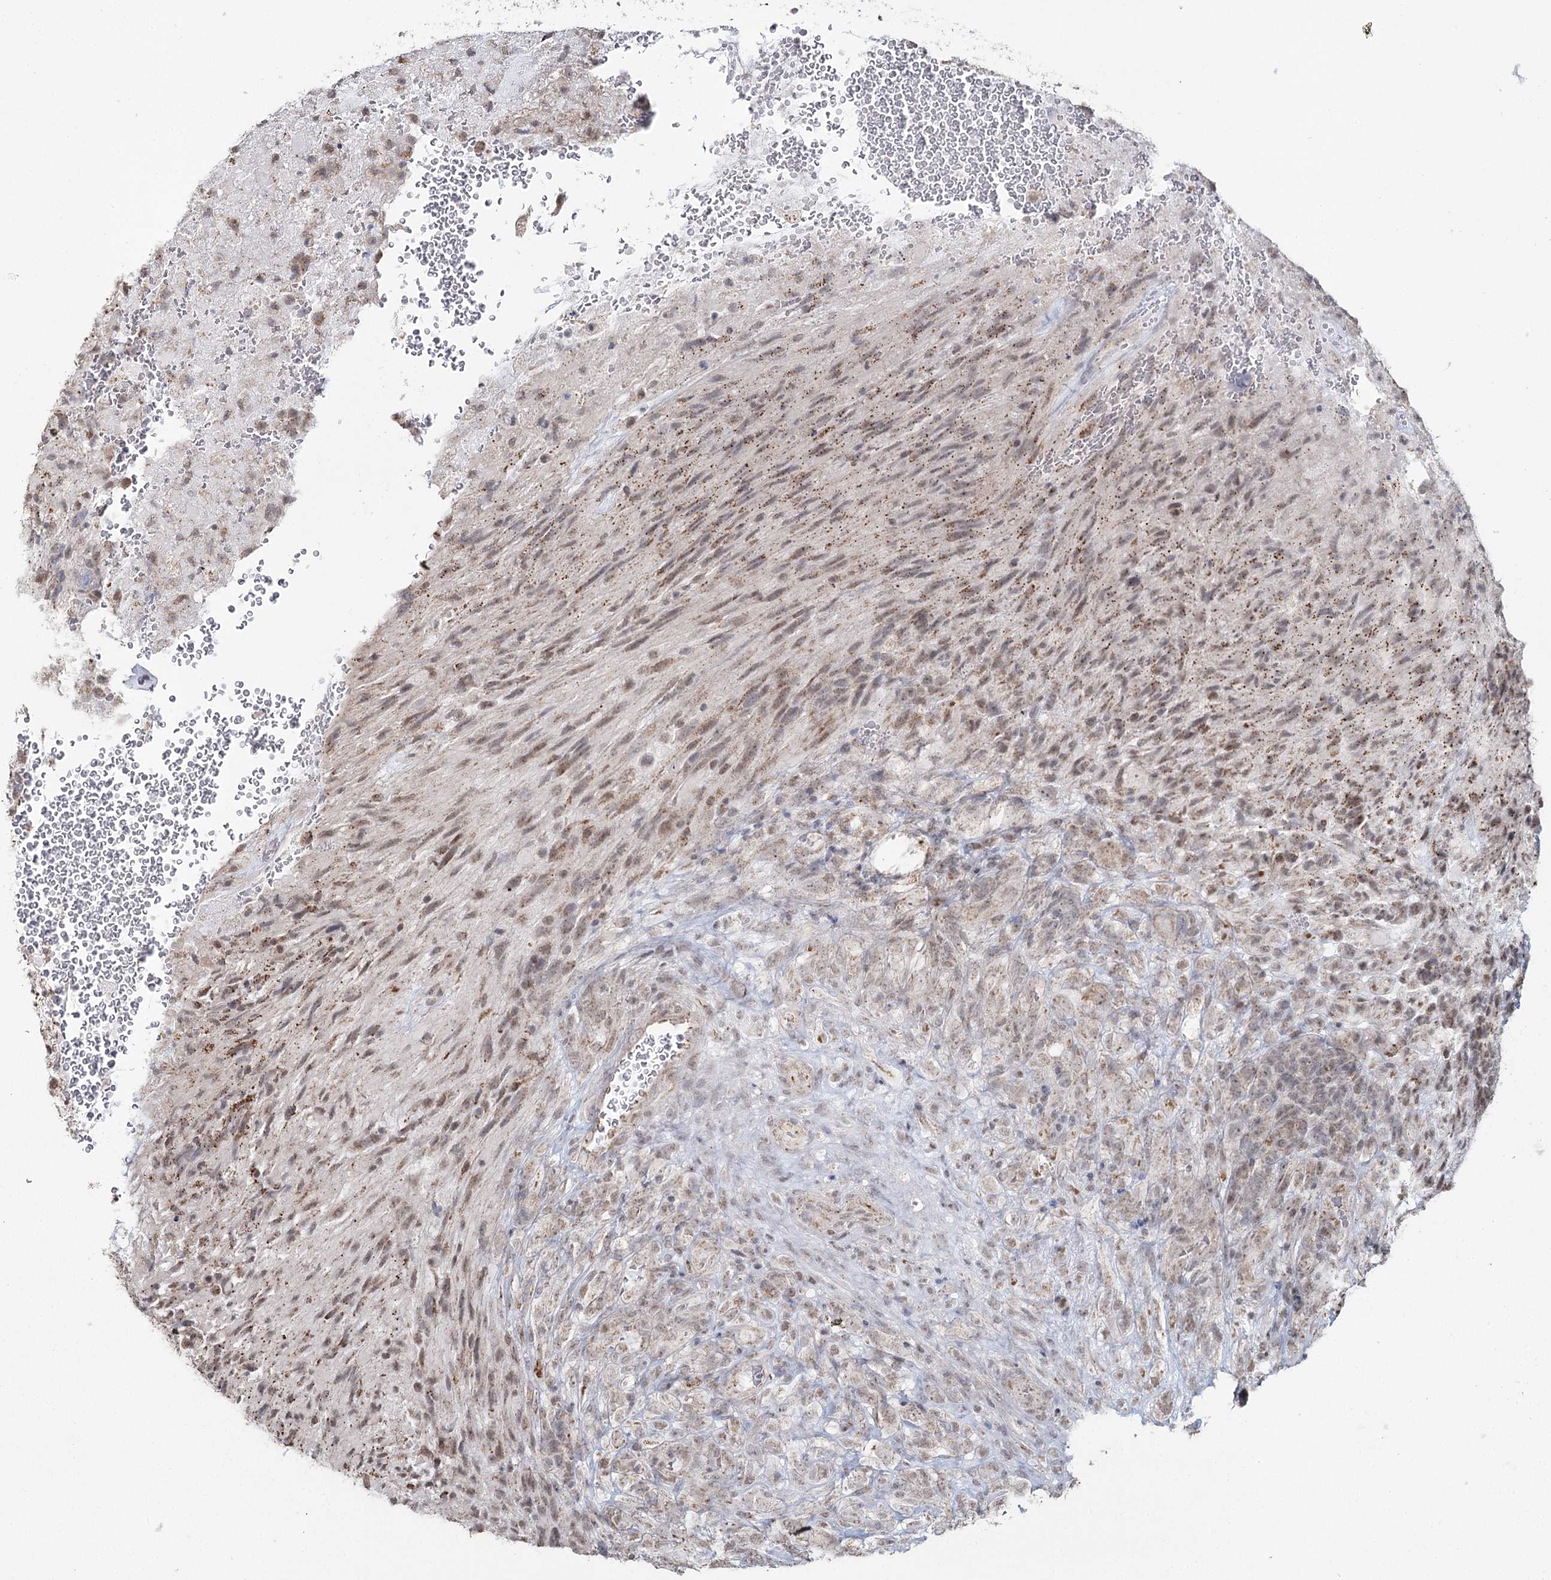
{"staining": {"intensity": "moderate", "quantity": "<25%", "location": "cytoplasmic/membranous,nuclear"}, "tissue": "glioma", "cell_type": "Tumor cells", "image_type": "cancer", "snomed": [{"axis": "morphology", "description": "Glioma, malignant, High grade"}, {"axis": "topography", "description": "Brain"}], "caption": "Immunohistochemistry (IHC) image of human glioma stained for a protein (brown), which demonstrates low levels of moderate cytoplasmic/membranous and nuclear expression in about <25% of tumor cells.", "gene": "PDHX", "patient": {"sex": "male", "age": 61}}